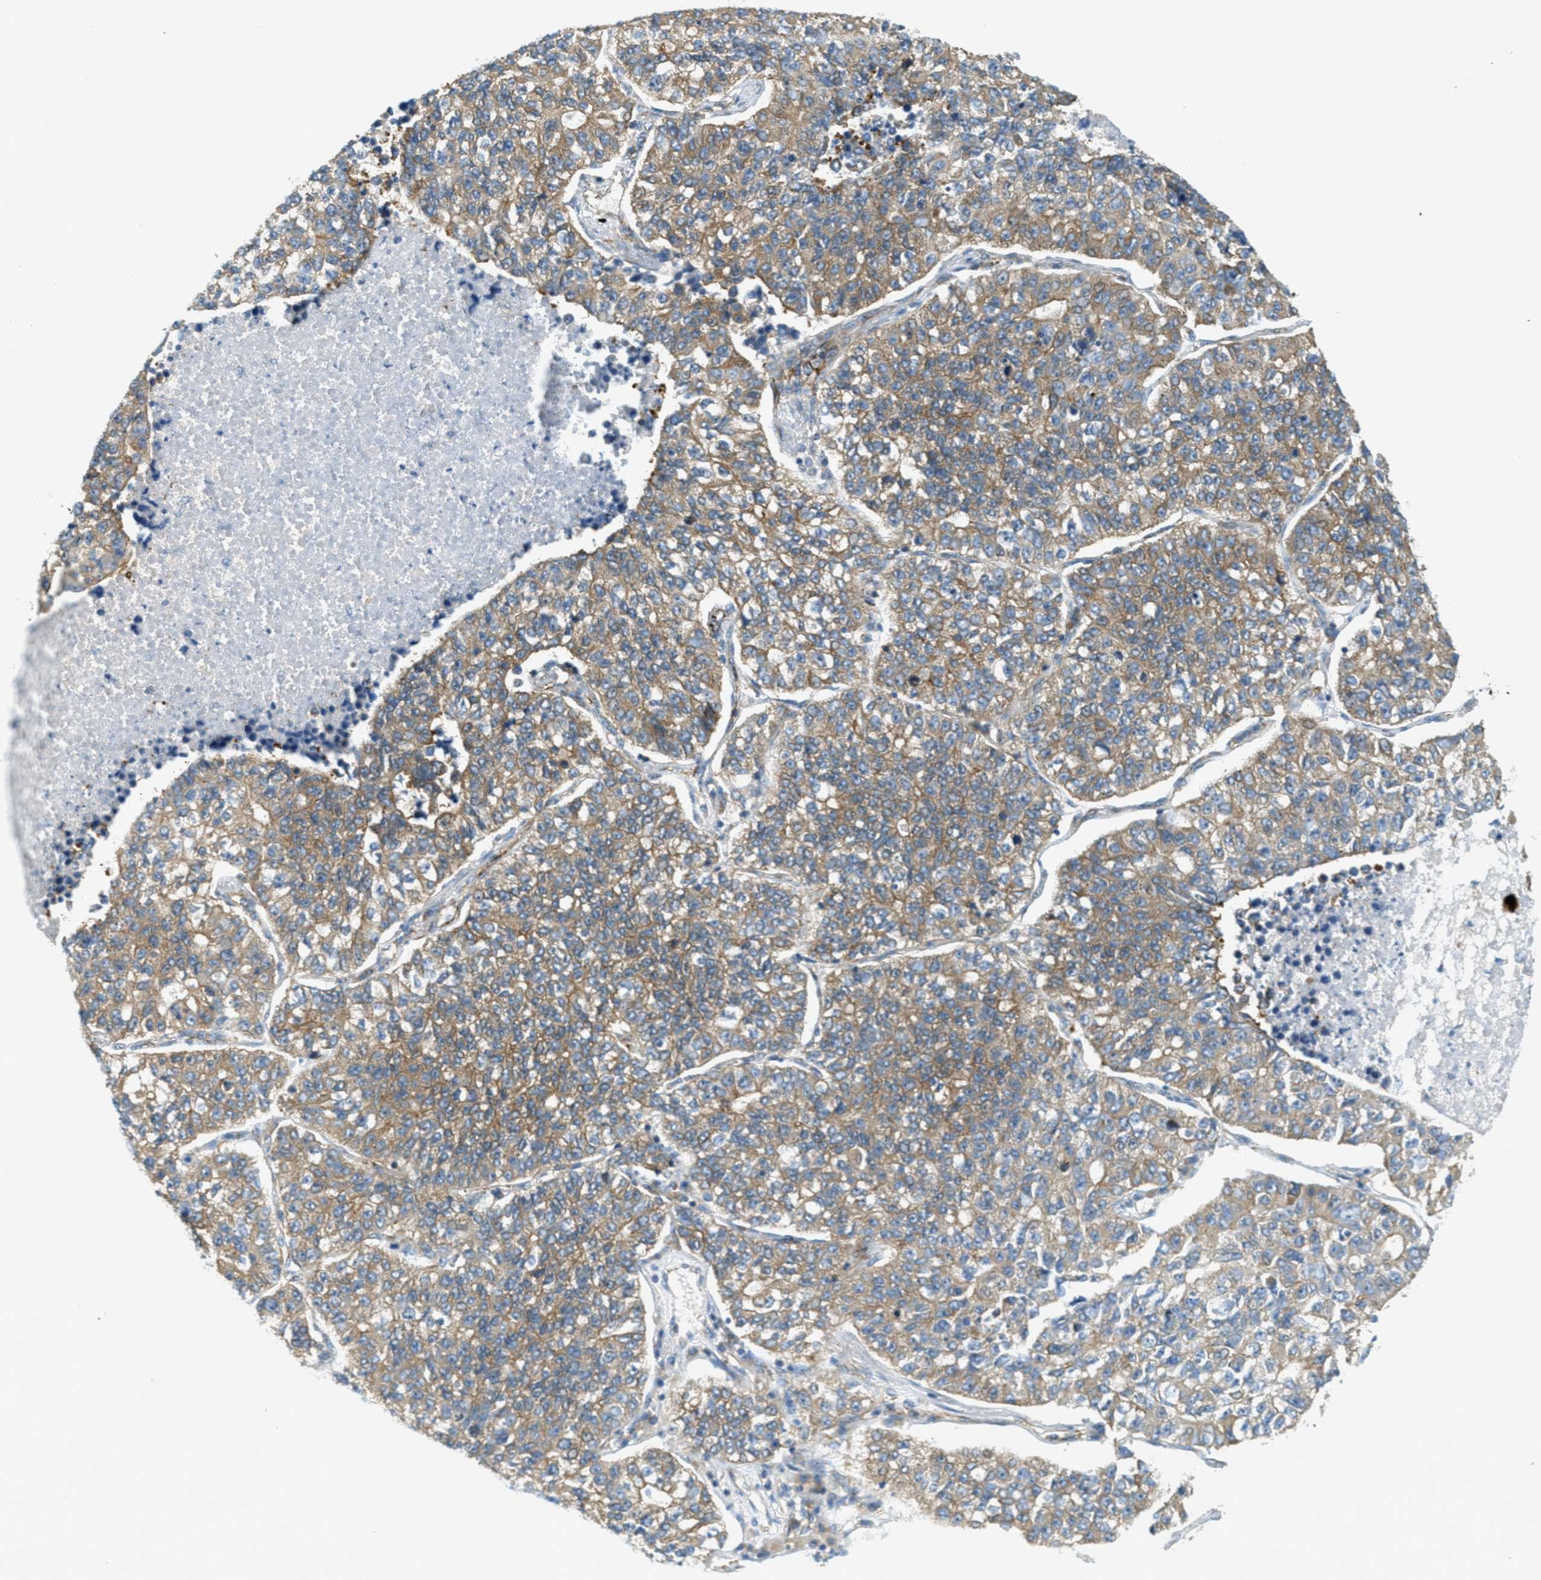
{"staining": {"intensity": "moderate", "quantity": ">75%", "location": "cytoplasmic/membranous"}, "tissue": "lung cancer", "cell_type": "Tumor cells", "image_type": "cancer", "snomed": [{"axis": "morphology", "description": "Adenocarcinoma, NOS"}, {"axis": "topography", "description": "Lung"}], "caption": "IHC (DAB (3,3'-diaminobenzidine)) staining of lung cancer (adenocarcinoma) exhibits moderate cytoplasmic/membranous protein expression in approximately >75% of tumor cells. Nuclei are stained in blue.", "gene": "JCAD", "patient": {"sex": "male", "age": 49}}